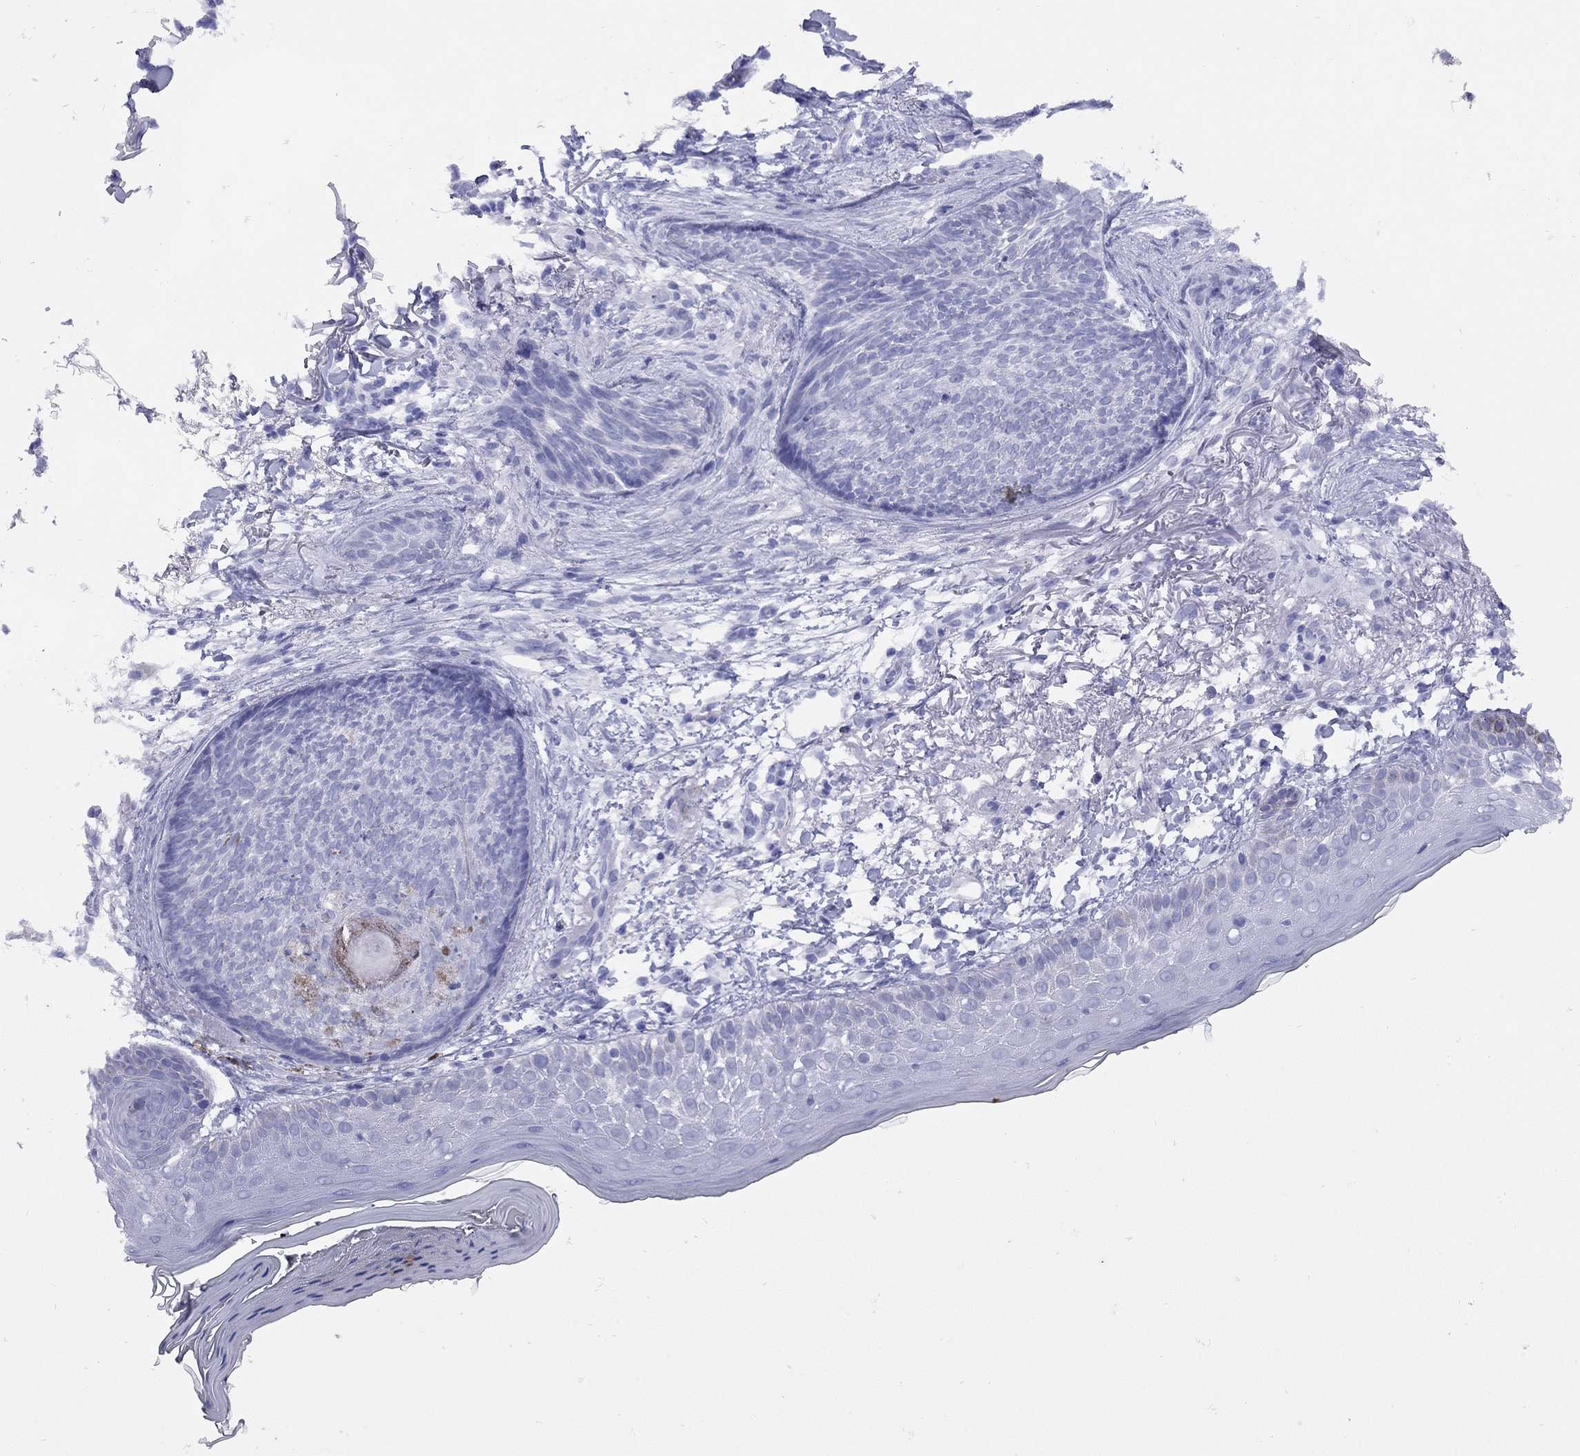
{"staining": {"intensity": "negative", "quantity": "none", "location": "none"}, "tissue": "skin cancer", "cell_type": "Tumor cells", "image_type": "cancer", "snomed": [{"axis": "morphology", "description": "Normal tissue, NOS"}, {"axis": "morphology", "description": "Basal cell carcinoma"}, {"axis": "topography", "description": "Skin"}], "caption": "An immunohistochemistry (IHC) micrograph of basal cell carcinoma (skin) is shown. There is no staining in tumor cells of basal cell carcinoma (skin).", "gene": "GRIA2", "patient": {"sex": "male", "age": 84}}